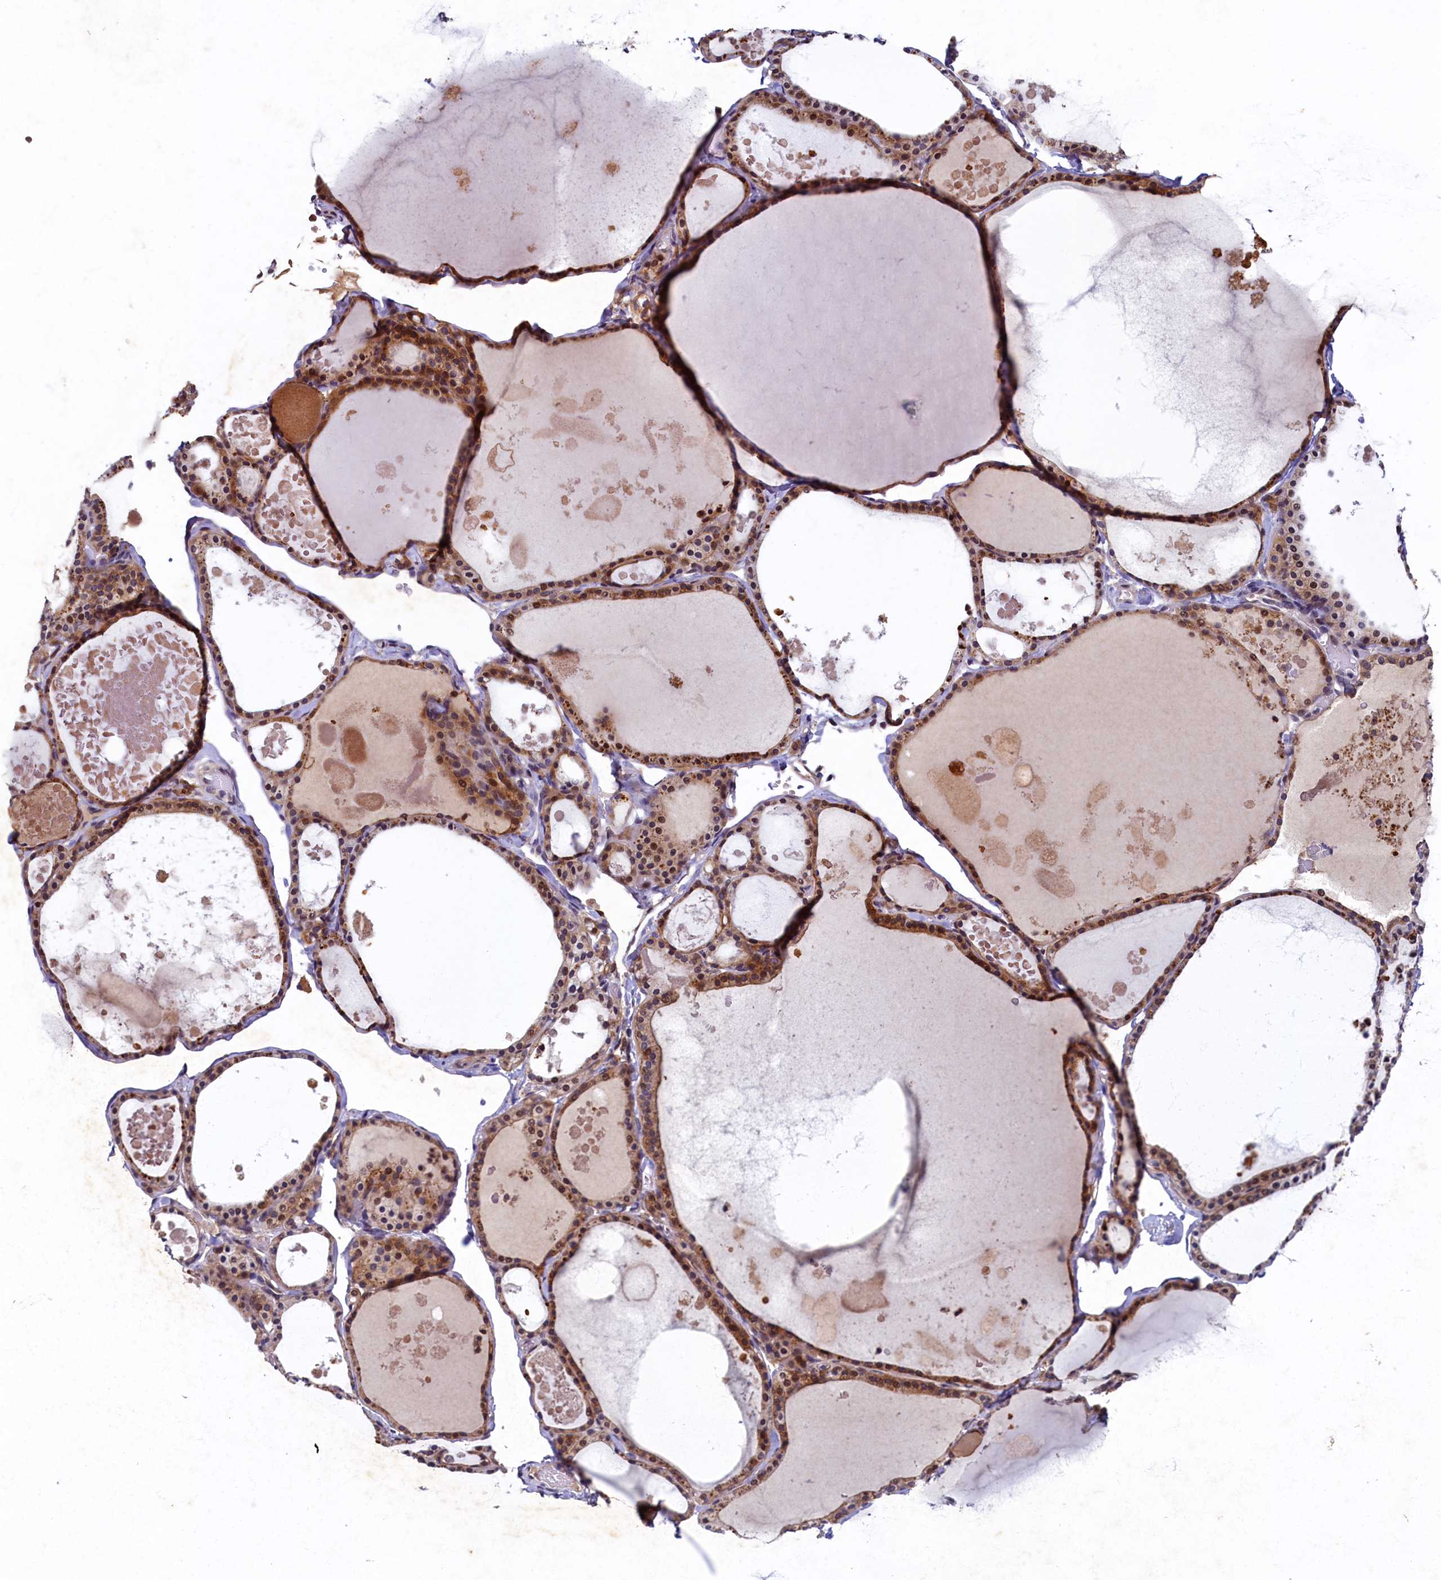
{"staining": {"intensity": "moderate", "quantity": ">75%", "location": "cytoplasmic/membranous,nuclear"}, "tissue": "thyroid gland", "cell_type": "Glandular cells", "image_type": "normal", "snomed": [{"axis": "morphology", "description": "Normal tissue, NOS"}, {"axis": "topography", "description": "Thyroid gland"}], "caption": "Immunohistochemistry photomicrograph of unremarkable thyroid gland: thyroid gland stained using immunohistochemistry reveals medium levels of moderate protein expression localized specifically in the cytoplasmic/membranous,nuclear of glandular cells, appearing as a cytoplasmic/membranous,nuclear brown color.", "gene": "LATS2", "patient": {"sex": "male", "age": 56}}